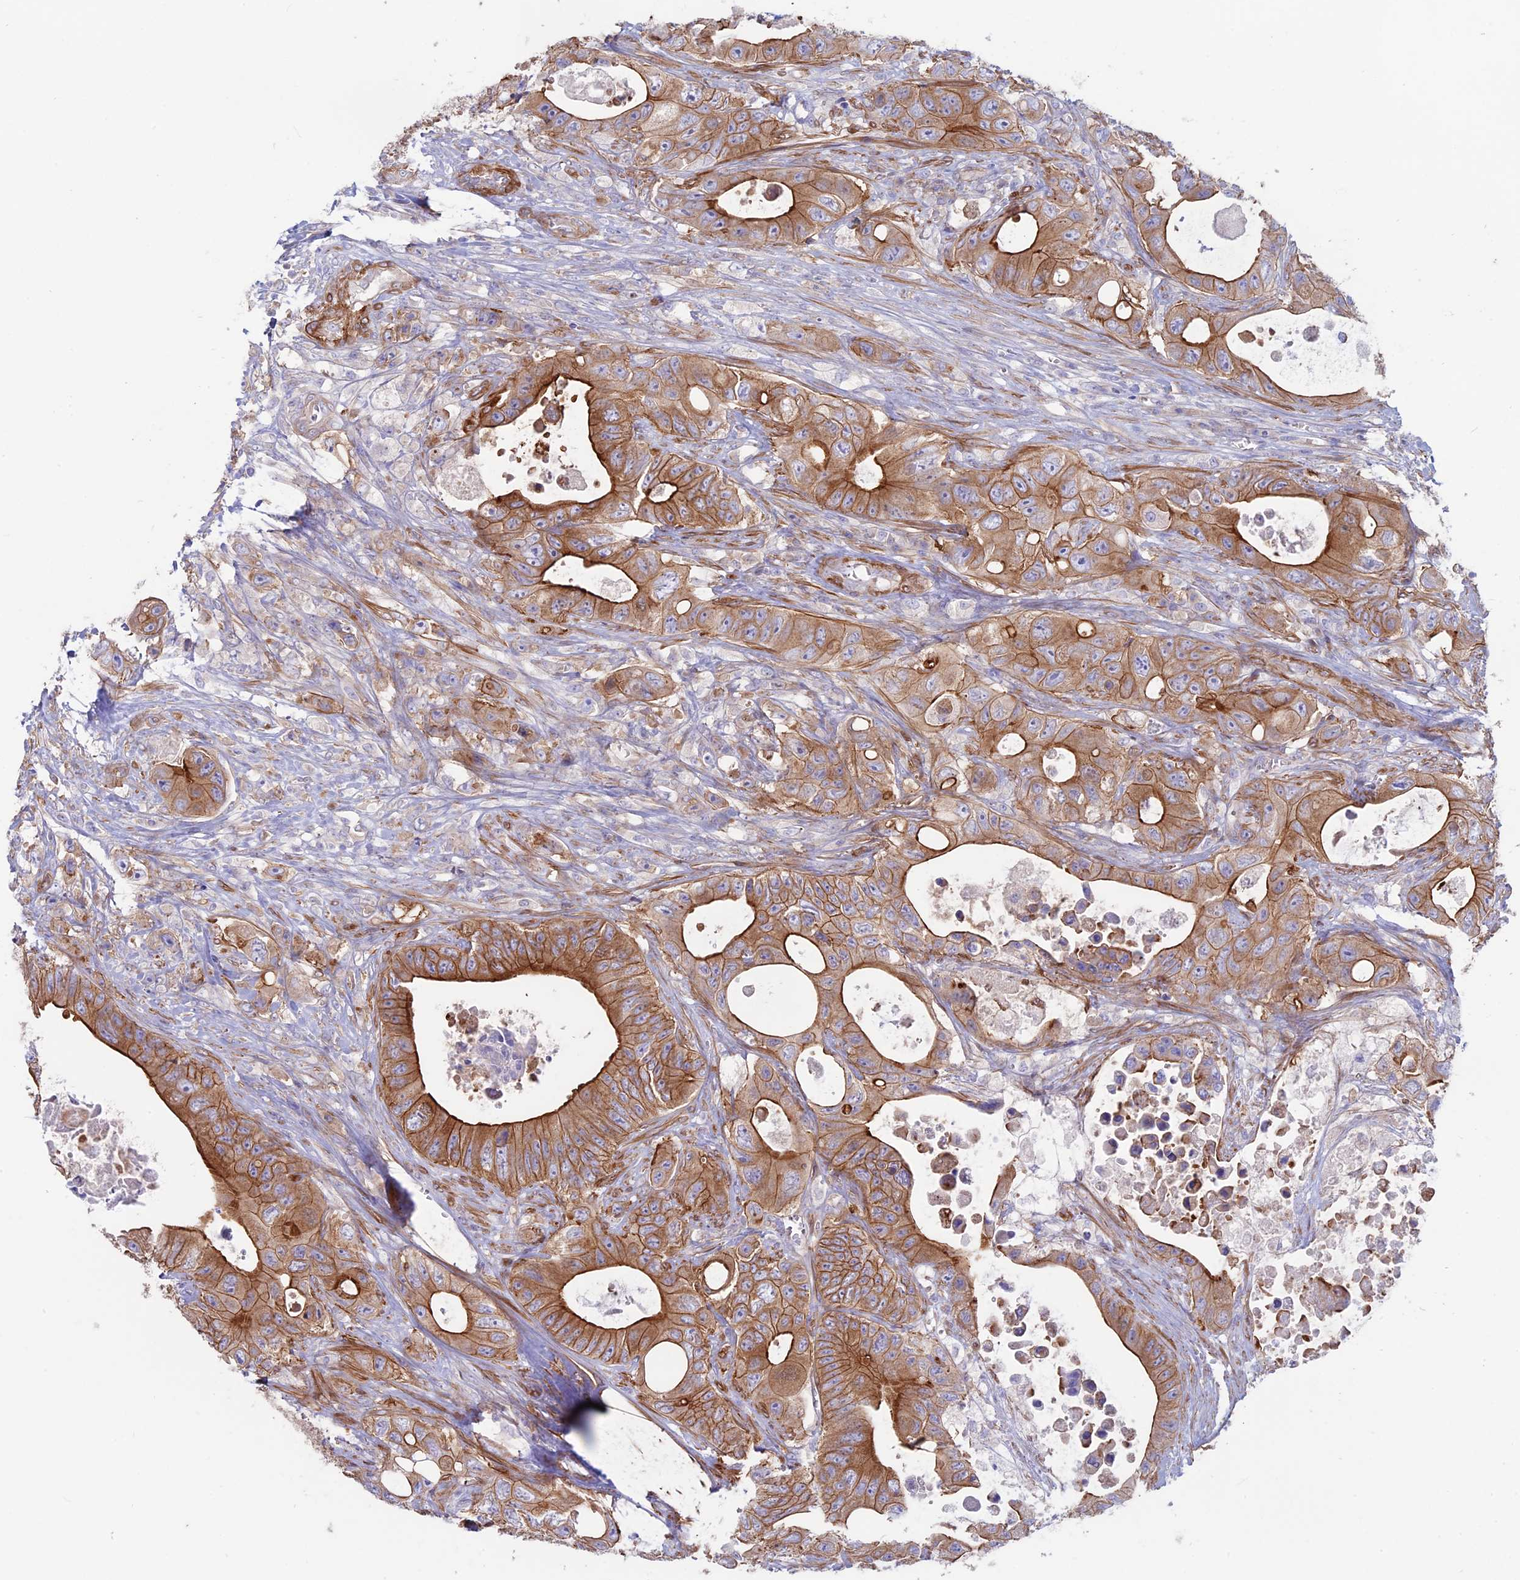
{"staining": {"intensity": "strong", "quantity": ">75%", "location": "cytoplasmic/membranous"}, "tissue": "colorectal cancer", "cell_type": "Tumor cells", "image_type": "cancer", "snomed": [{"axis": "morphology", "description": "Adenocarcinoma, NOS"}, {"axis": "topography", "description": "Colon"}], "caption": "Brown immunohistochemical staining in colorectal cancer demonstrates strong cytoplasmic/membranous staining in about >75% of tumor cells. The staining is performed using DAB (3,3'-diaminobenzidine) brown chromogen to label protein expression. The nuclei are counter-stained blue using hematoxylin.", "gene": "MYO5B", "patient": {"sex": "female", "age": 46}}